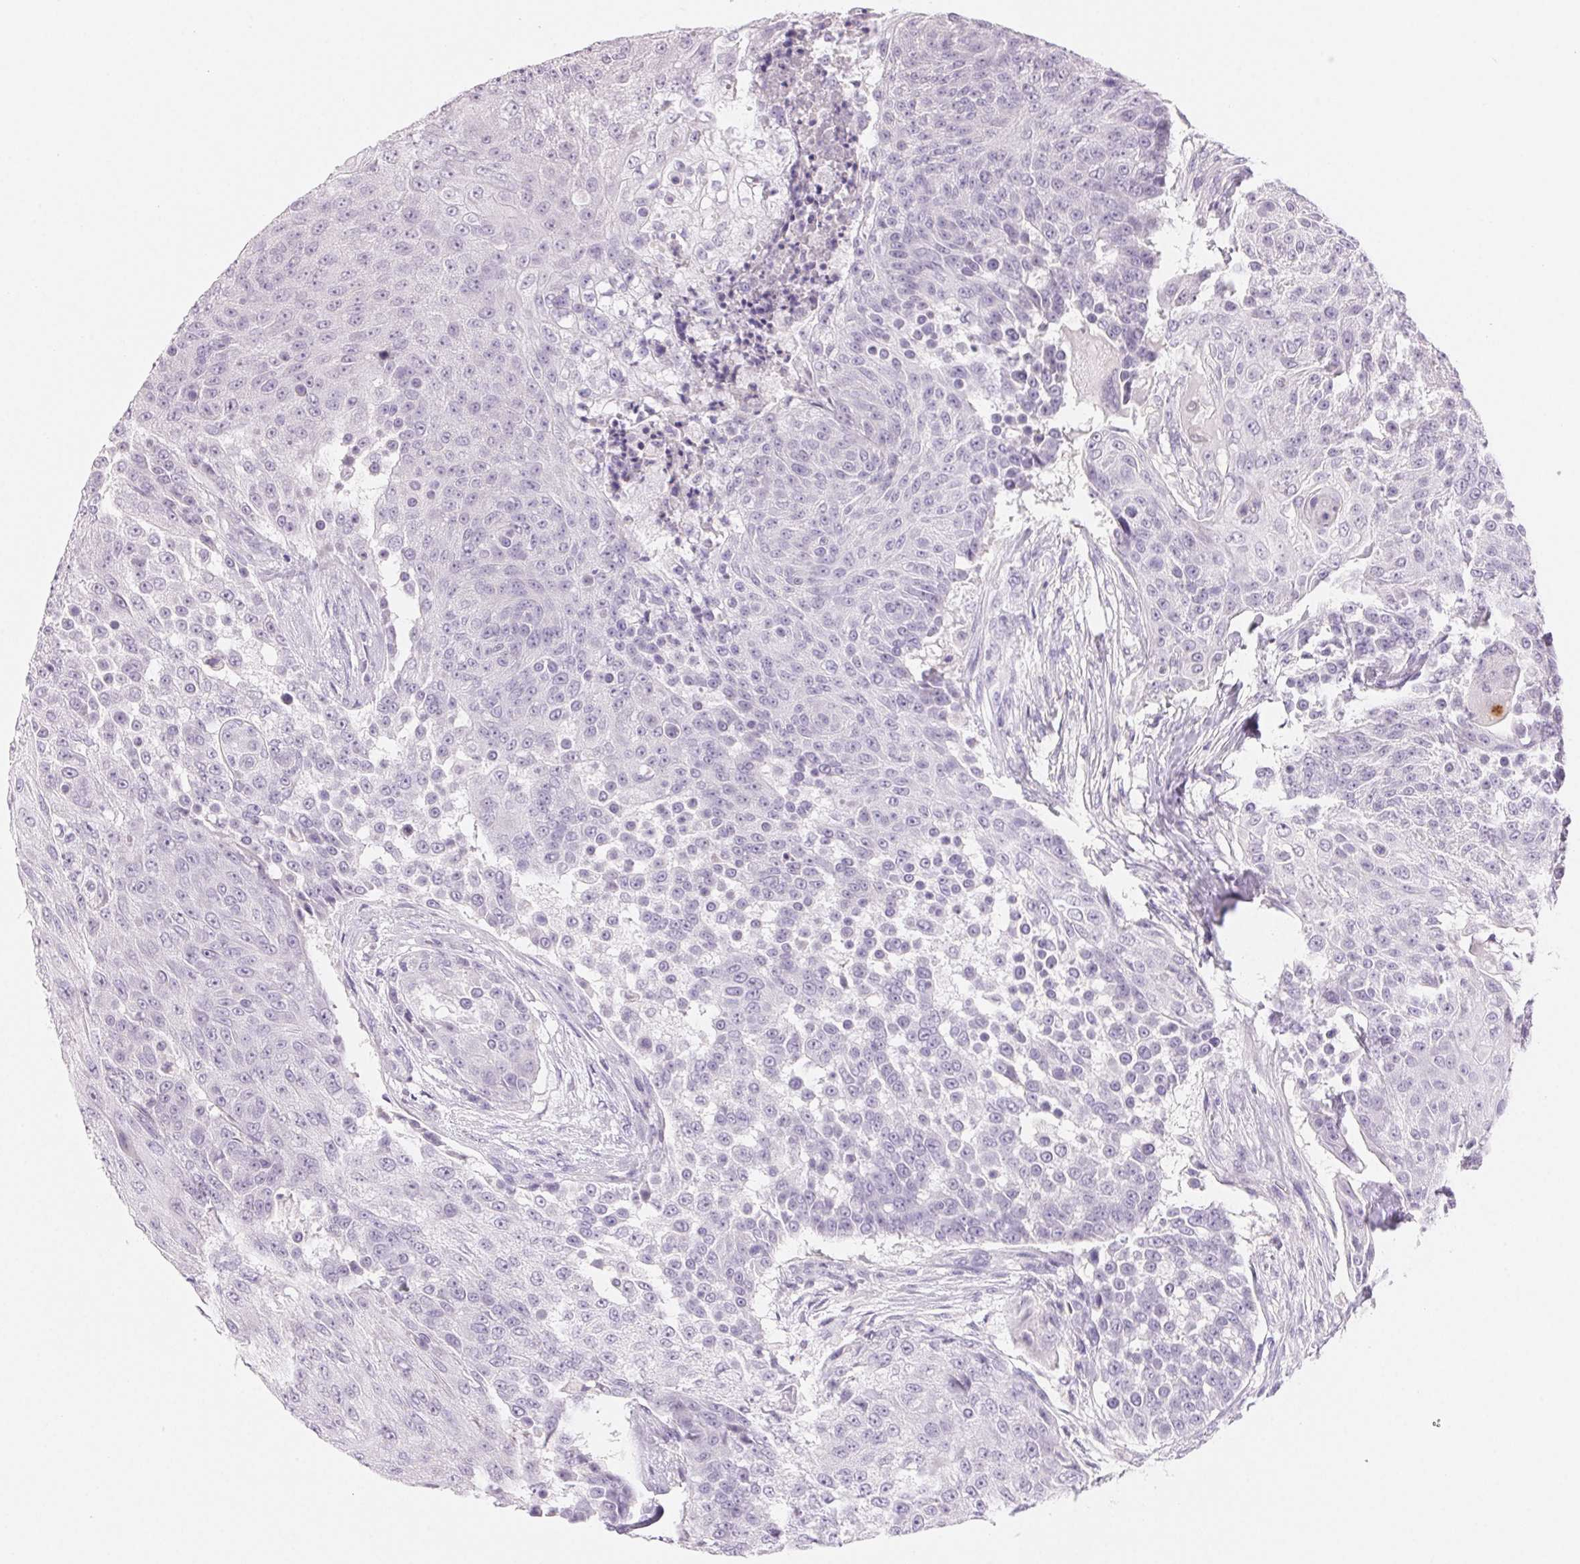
{"staining": {"intensity": "negative", "quantity": "none", "location": "none"}, "tissue": "urothelial cancer", "cell_type": "Tumor cells", "image_type": "cancer", "snomed": [{"axis": "morphology", "description": "Urothelial carcinoma, High grade"}, {"axis": "topography", "description": "Urinary bladder"}], "caption": "High-grade urothelial carcinoma was stained to show a protein in brown. There is no significant staining in tumor cells.", "gene": "BPIFB2", "patient": {"sex": "female", "age": 63}}